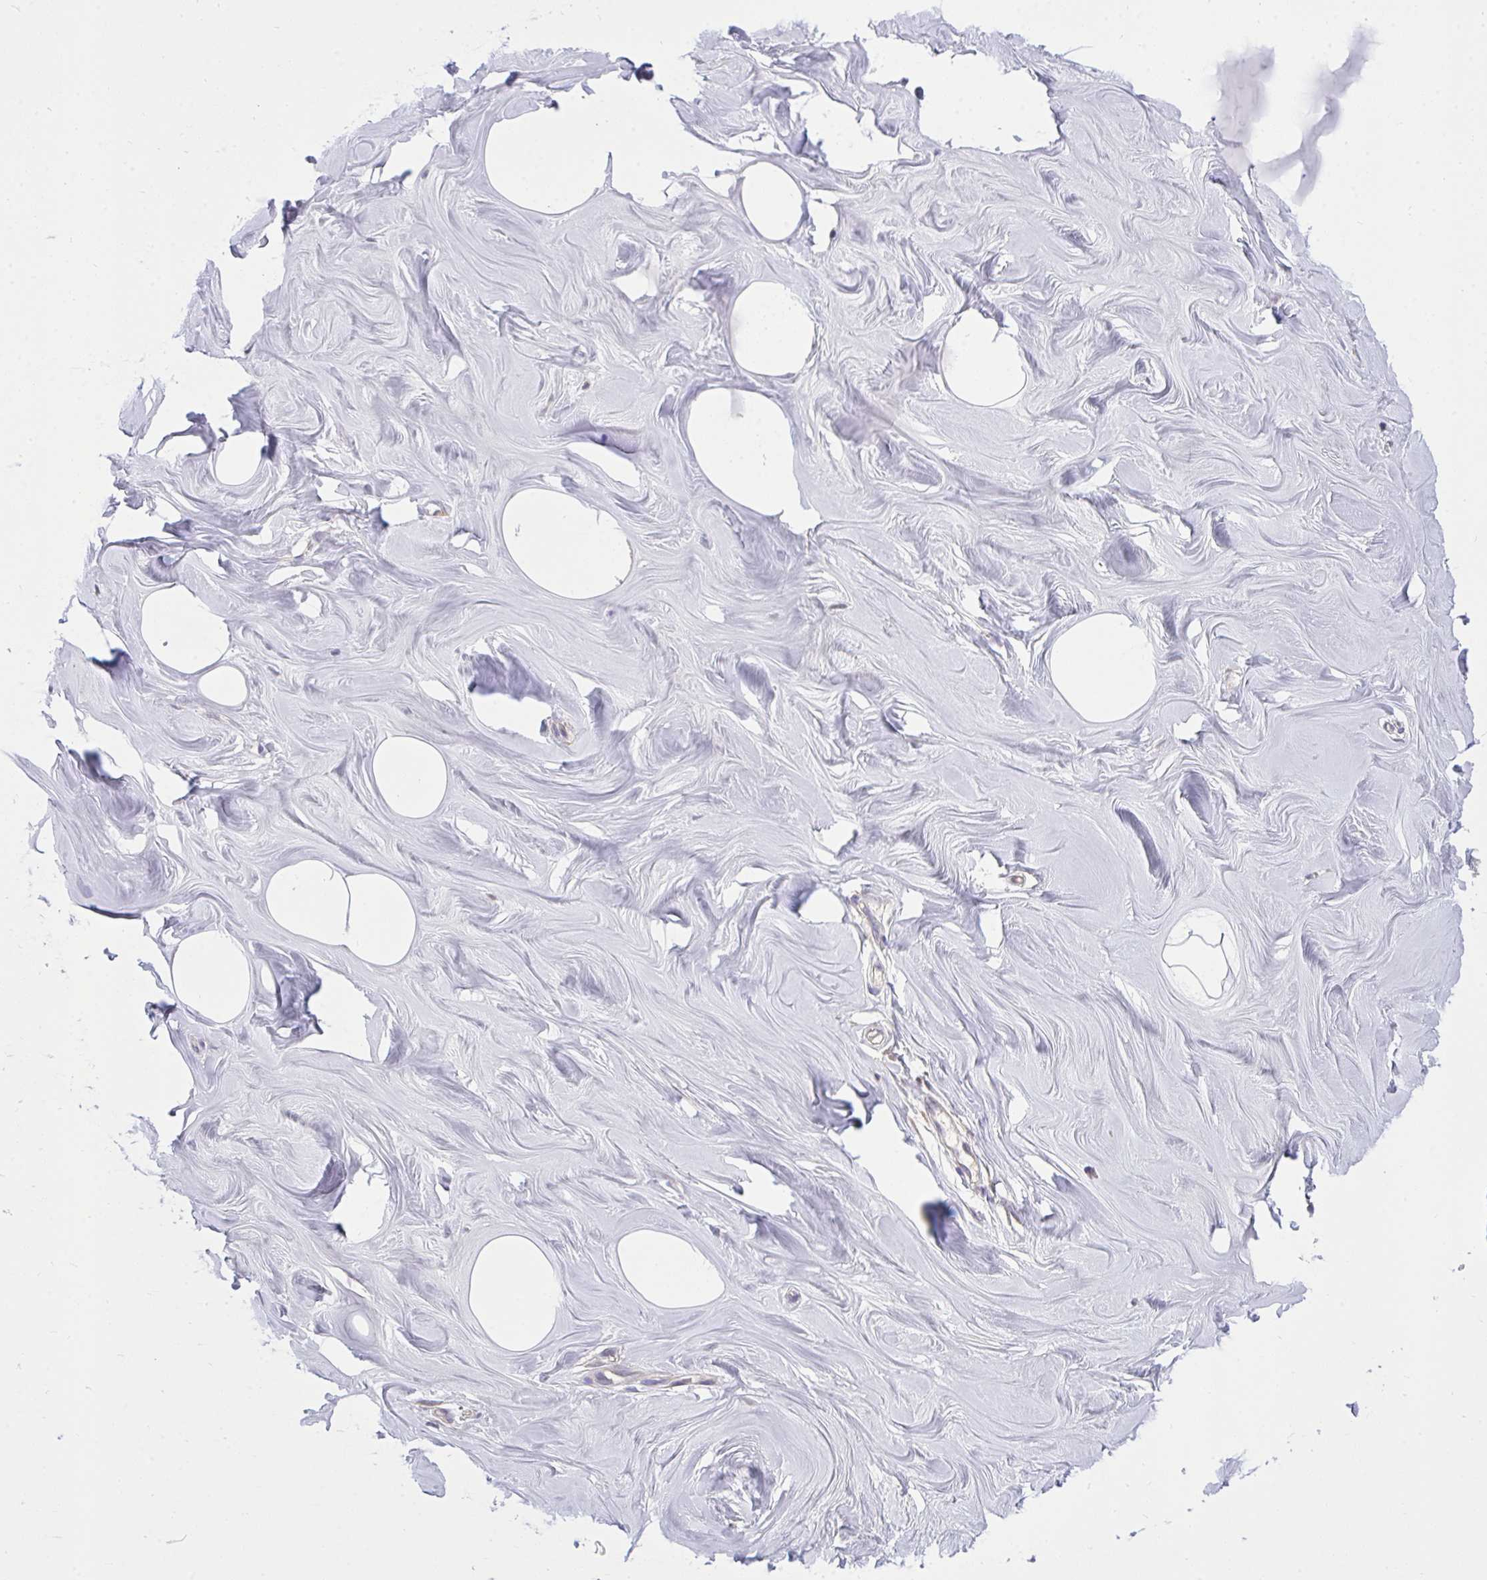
{"staining": {"intensity": "negative", "quantity": "none", "location": "none"}, "tissue": "breast", "cell_type": "Adipocytes", "image_type": "normal", "snomed": [{"axis": "morphology", "description": "Normal tissue, NOS"}, {"axis": "topography", "description": "Breast"}], "caption": "DAB (3,3'-diaminobenzidine) immunohistochemical staining of normal human breast displays no significant staining in adipocytes.", "gene": "C19orf54", "patient": {"sex": "female", "age": 27}}